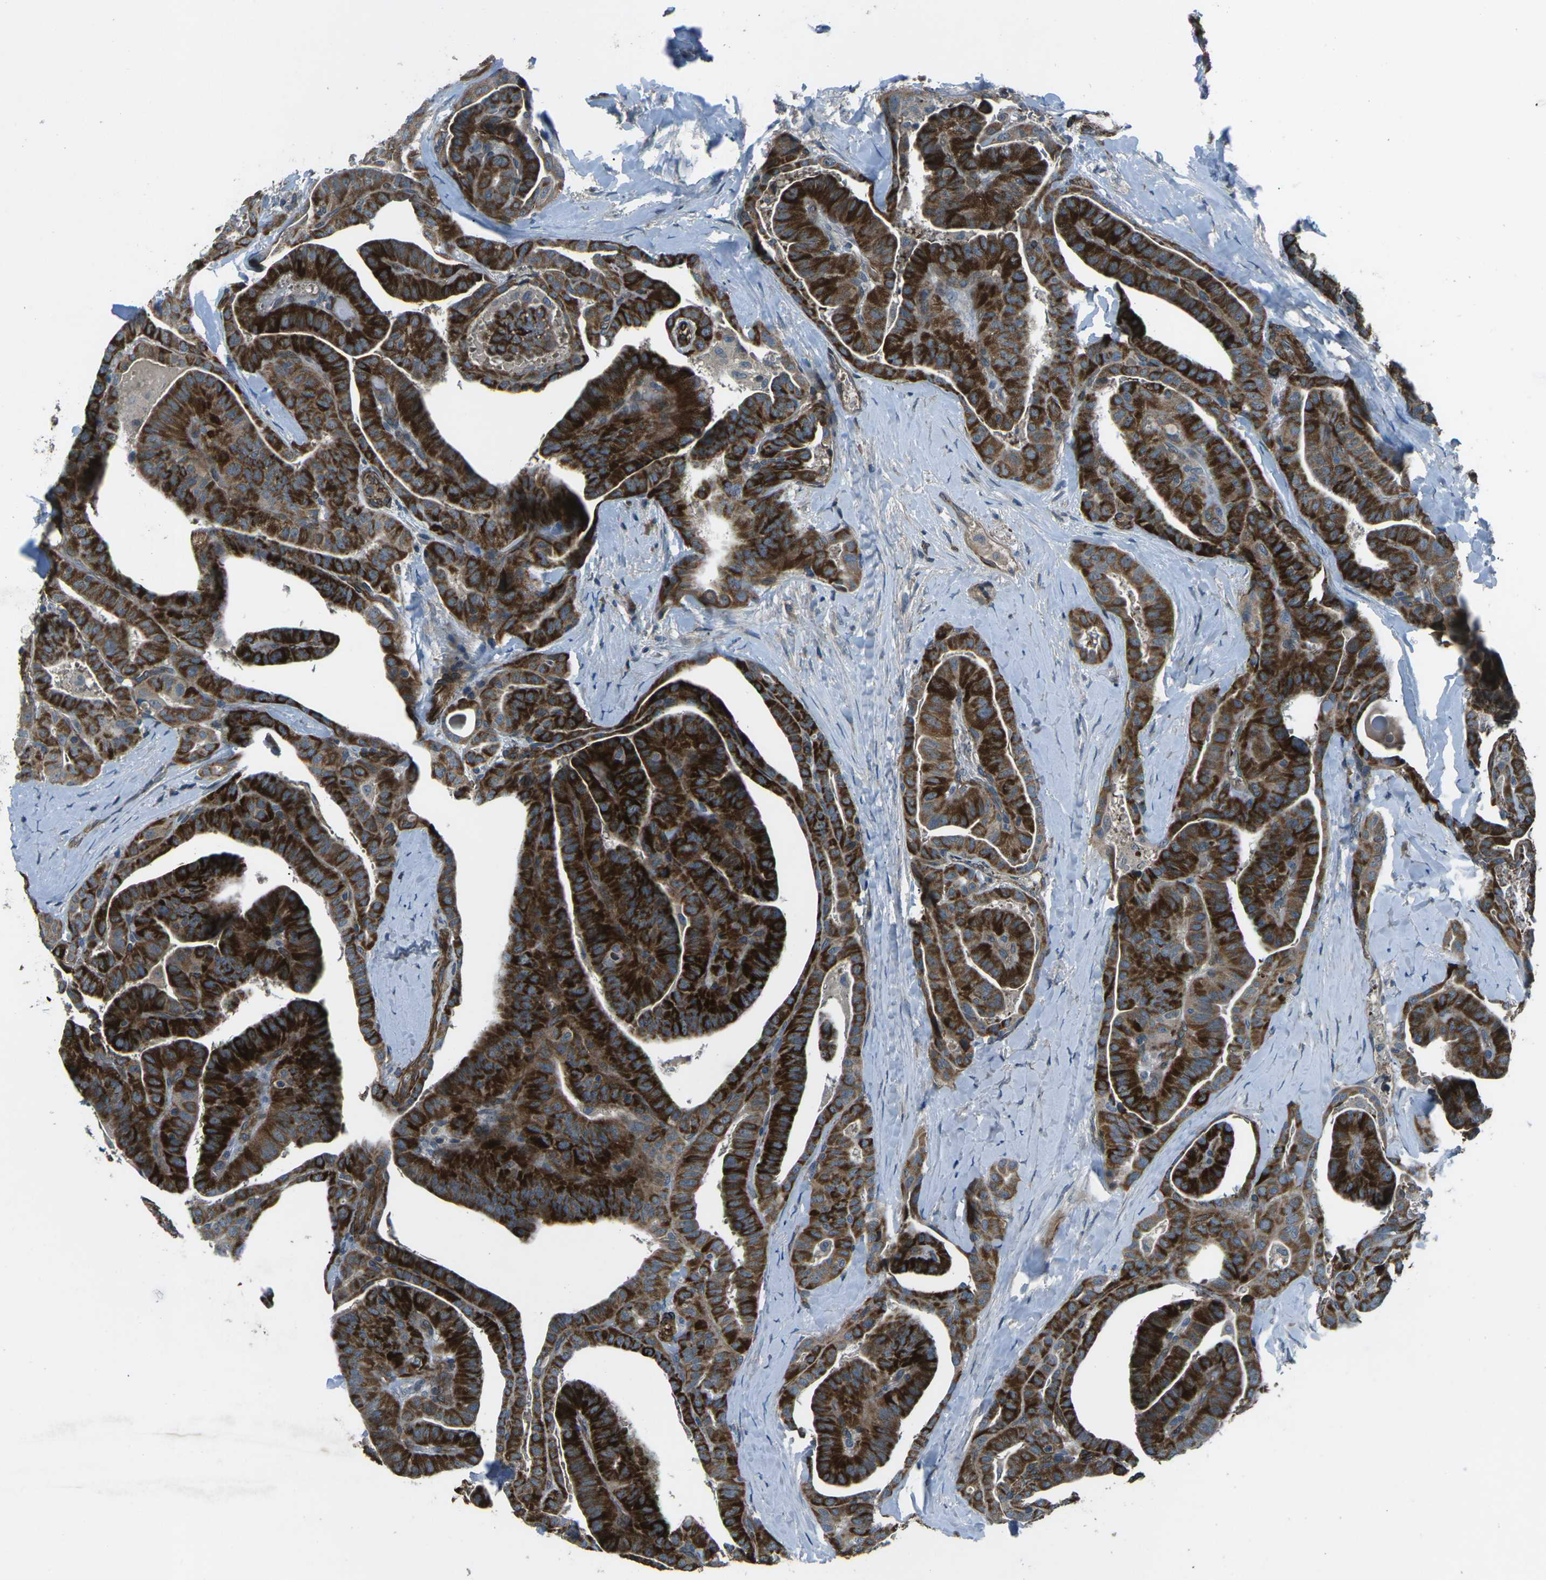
{"staining": {"intensity": "strong", "quantity": ">75%", "location": "cytoplasmic/membranous"}, "tissue": "thyroid cancer", "cell_type": "Tumor cells", "image_type": "cancer", "snomed": [{"axis": "morphology", "description": "Papillary adenocarcinoma, NOS"}, {"axis": "topography", "description": "Thyroid gland"}], "caption": "Thyroid cancer was stained to show a protein in brown. There is high levels of strong cytoplasmic/membranous staining in approximately >75% of tumor cells.", "gene": "AFAP1", "patient": {"sex": "male", "age": 77}}